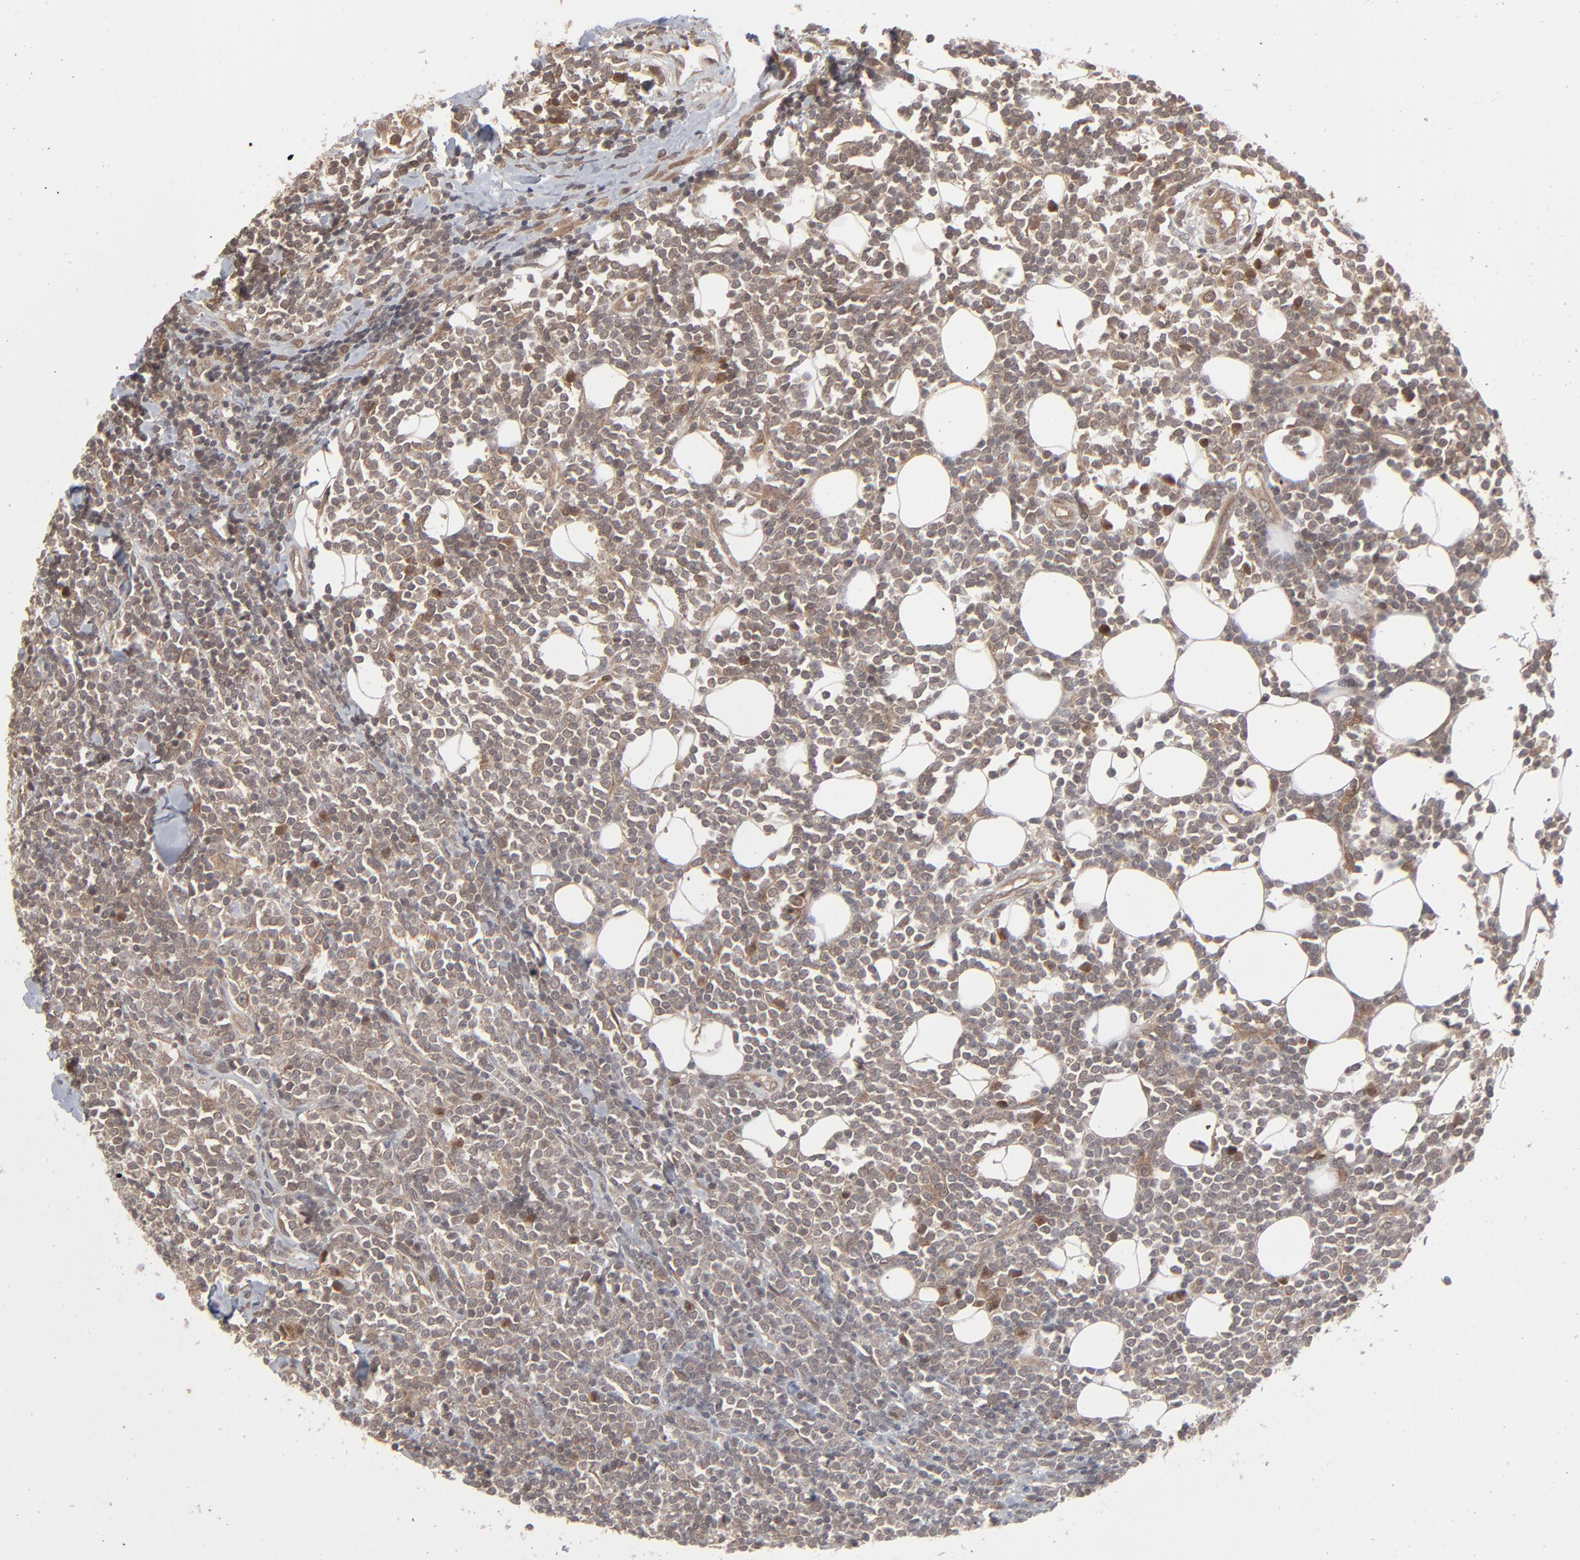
{"staining": {"intensity": "strong", "quantity": "<25%", "location": "cytoplasmic/membranous"}, "tissue": "lymphoma", "cell_type": "Tumor cells", "image_type": "cancer", "snomed": [{"axis": "morphology", "description": "Malignant lymphoma, non-Hodgkin's type, Low grade"}, {"axis": "topography", "description": "Soft tissue"}], "caption": "This histopathology image exhibits immunohistochemistry staining of lymphoma, with medium strong cytoplasmic/membranous positivity in approximately <25% of tumor cells.", "gene": "SCFD1", "patient": {"sex": "male", "age": 92}}